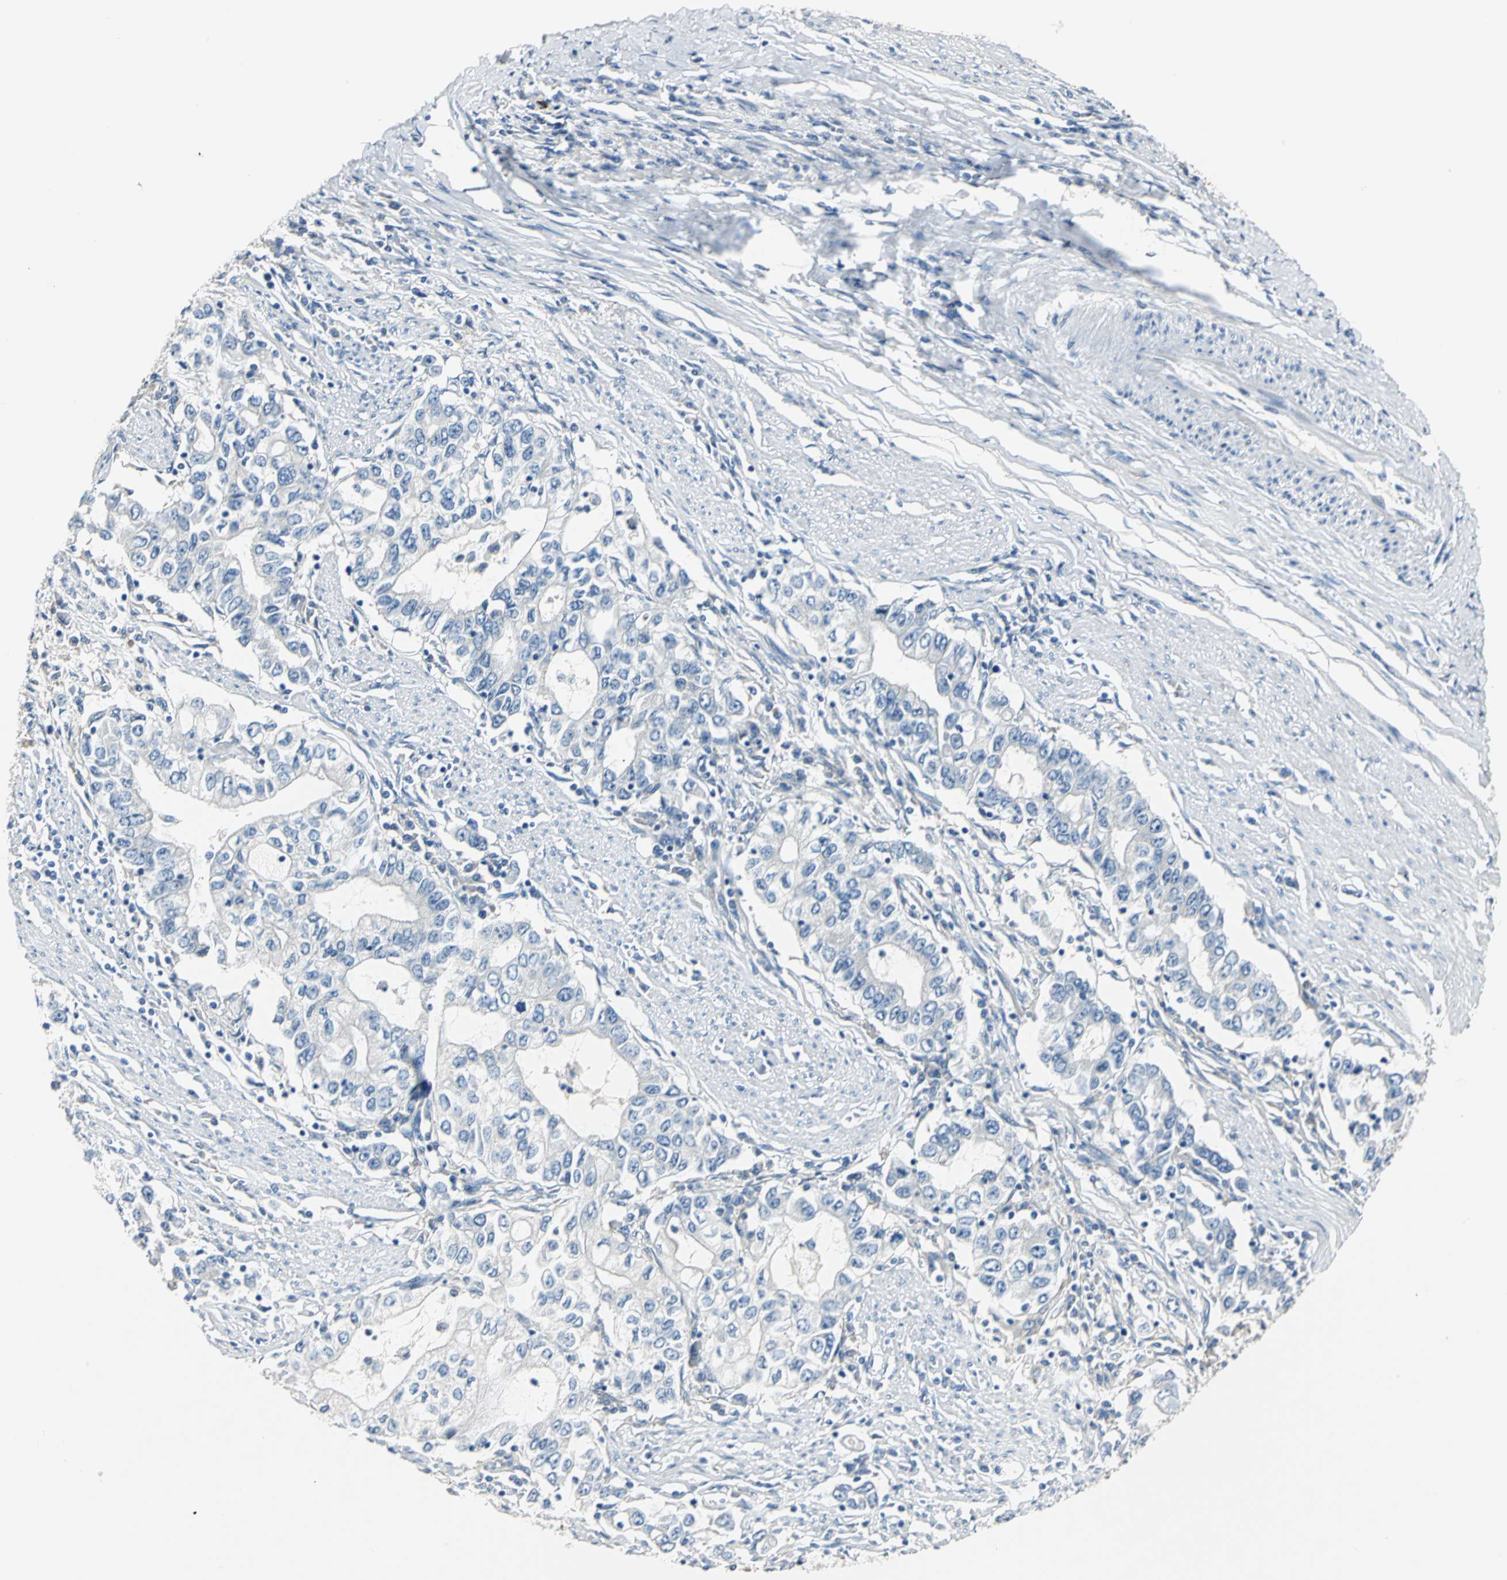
{"staining": {"intensity": "negative", "quantity": "none", "location": "none"}, "tissue": "stomach cancer", "cell_type": "Tumor cells", "image_type": "cancer", "snomed": [{"axis": "morphology", "description": "Adenocarcinoma, NOS"}, {"axis": "topography", "description": "Stomach, lower"}], "caption": "DAB immunohistochemical staining of human adenocarcinoma (stomach) reveals no significant positivity in tumor cells.", "gene": "B3GNT2", "patient": {"sex": "female", "age": 72}}